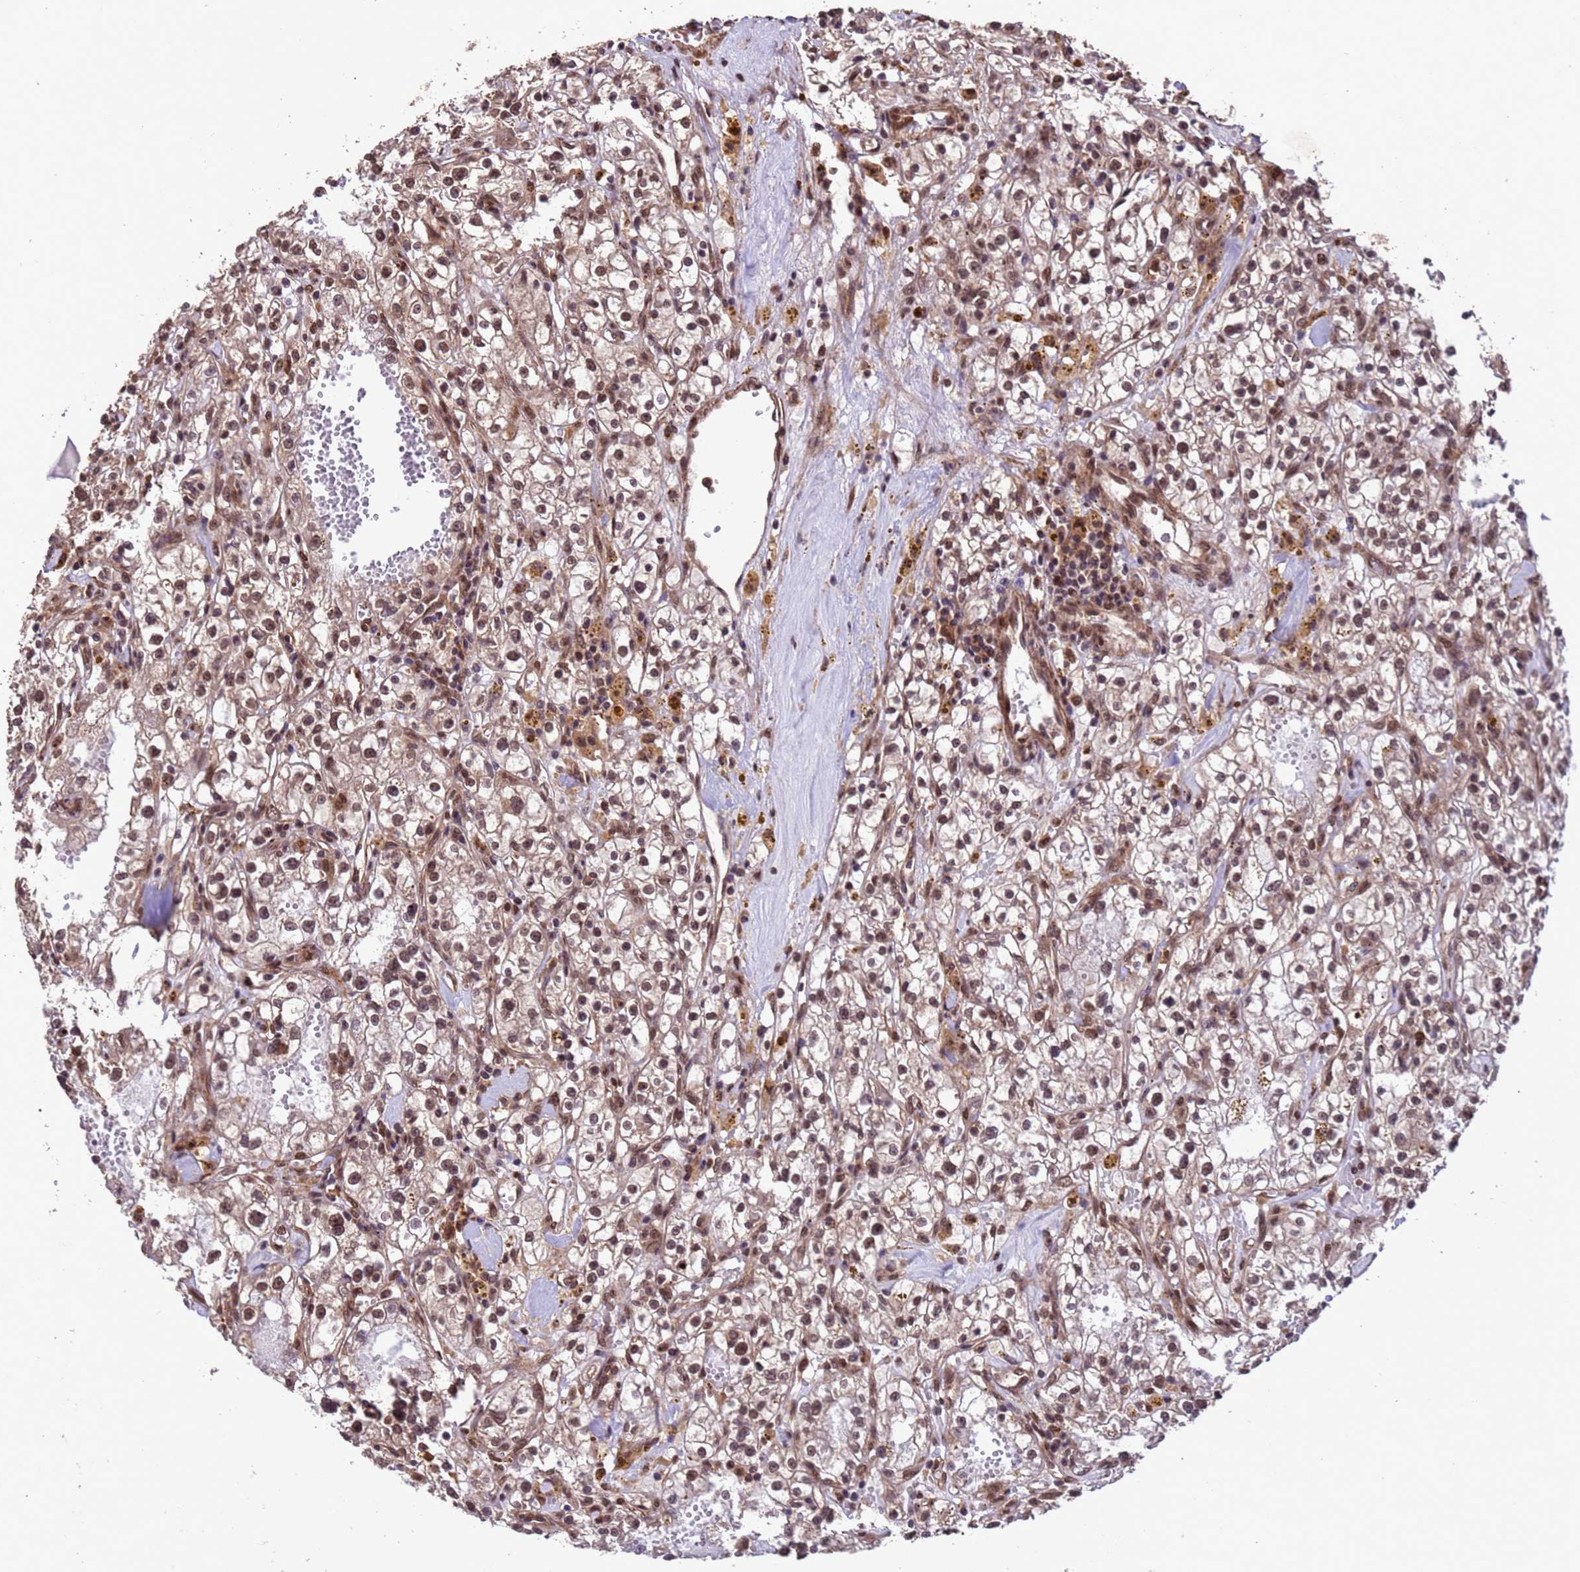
{"staining": {"intensity": "moderate", "quantity": ">75%", "location": "cytoplasmic/membranous,nuclear"}, "tissue": "renal cancer", "cell_type": "Tumor cells", "image_type": "cancer", "snomed": [{"axis": "morphology", "description": "Adenocarcinoma, NOS"}, {"axis": "topography", "description": "Kidney"}], "caption": "Brown immunohistochemical staining in human renal cancer demonstrates moderate cytoplasmic/membranous and nuclear staining in approximately >75% of tumor cells.", "gene": "VSTM4", "patient": {"sex": "male", "age": 56}}